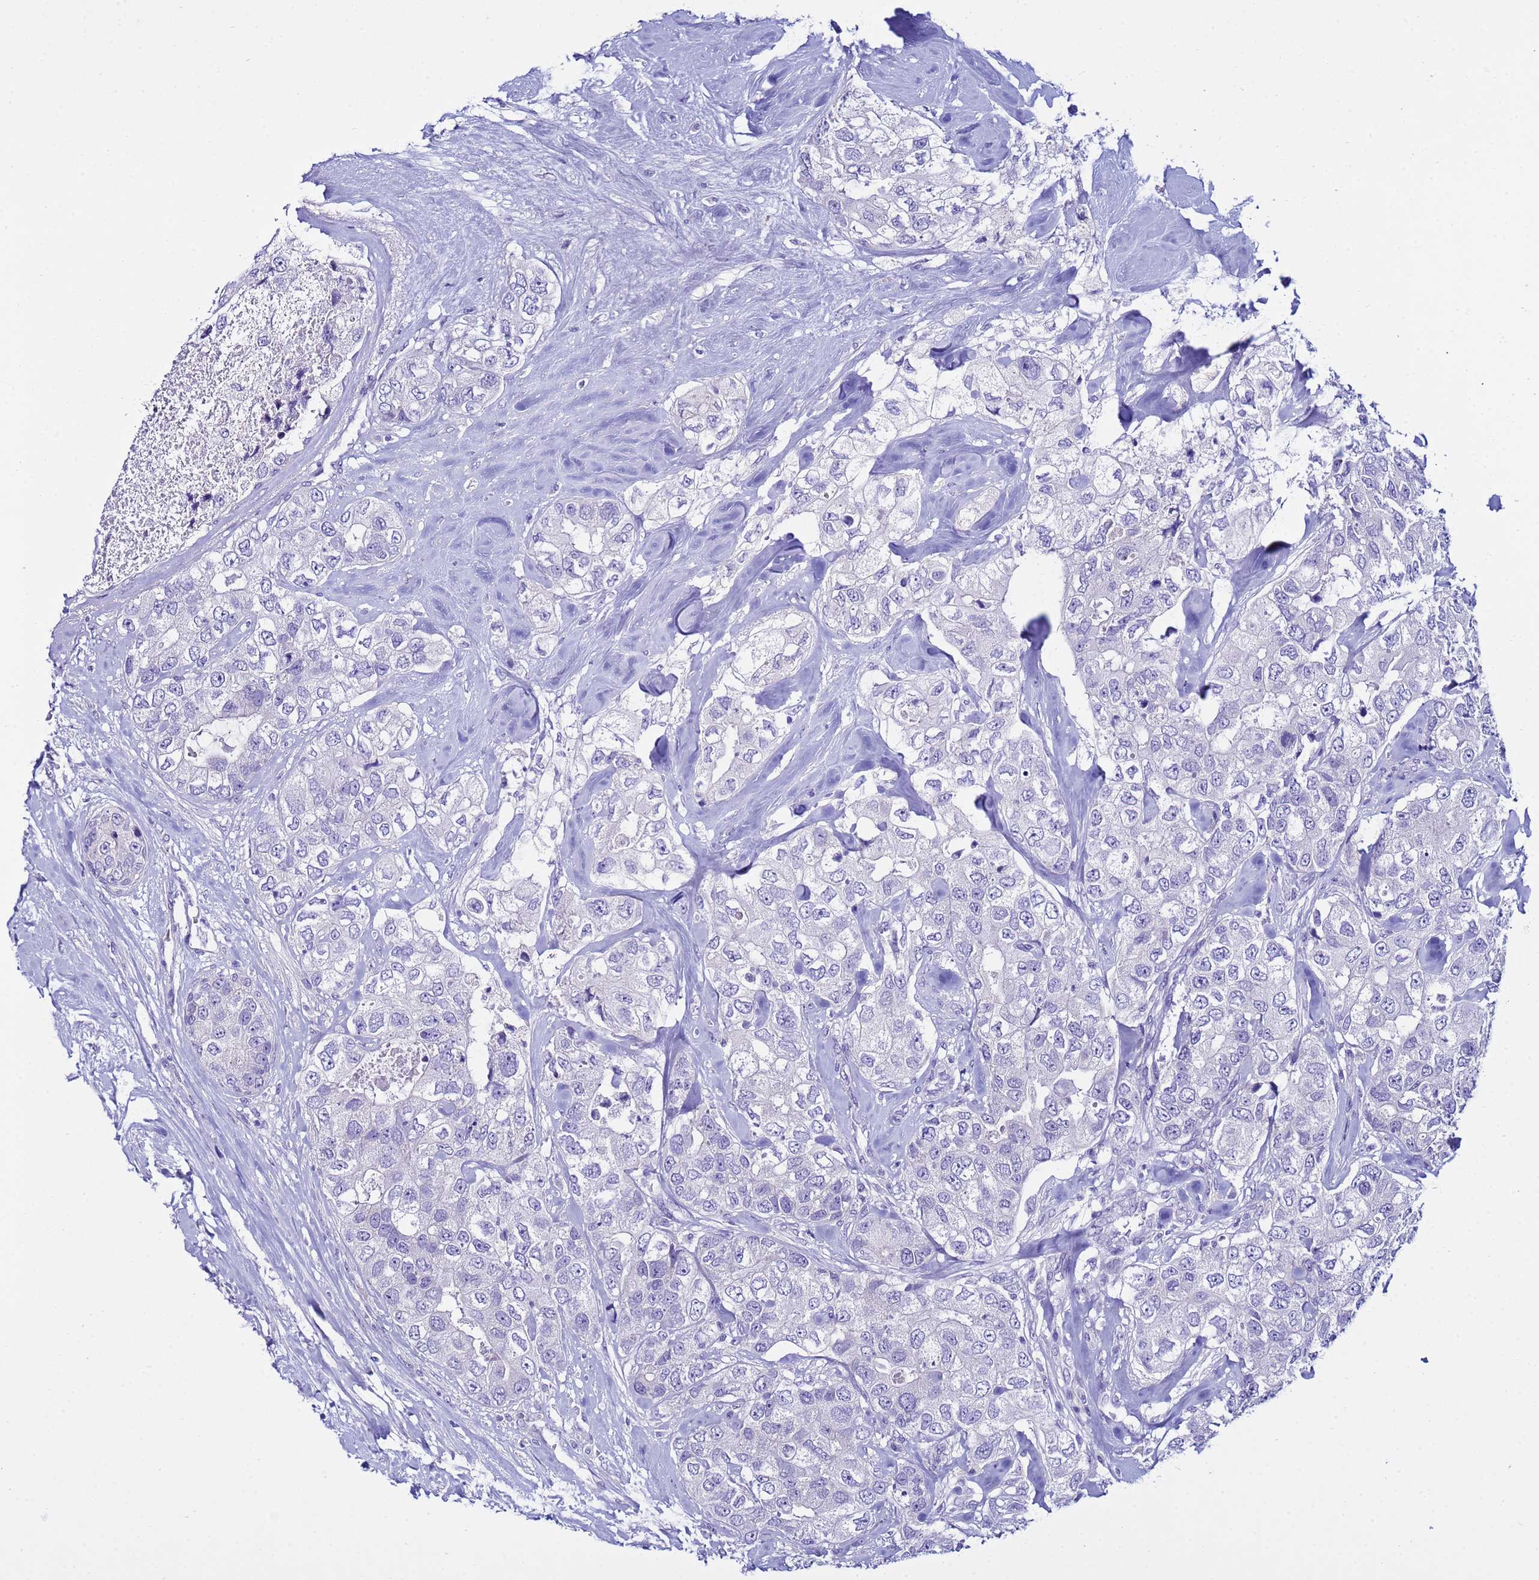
{"staining": {"intensity": "negative", "quantity": "none", "location": "none"}, "tissue": "breast cancer", "cell_type": "Tumor cells", "image_type": "cancer", "snomed": [{"axis": "morphology", "description": "Duct carcinoma"}, {"axis": "topography", "description": "Breast"}], "caption": "Tumor cells are negative for protein expression in human infiltrating ductal carcinoma (breast).", "gene": "IGSF11", "patient": {"sex": "female", "age": 62}}